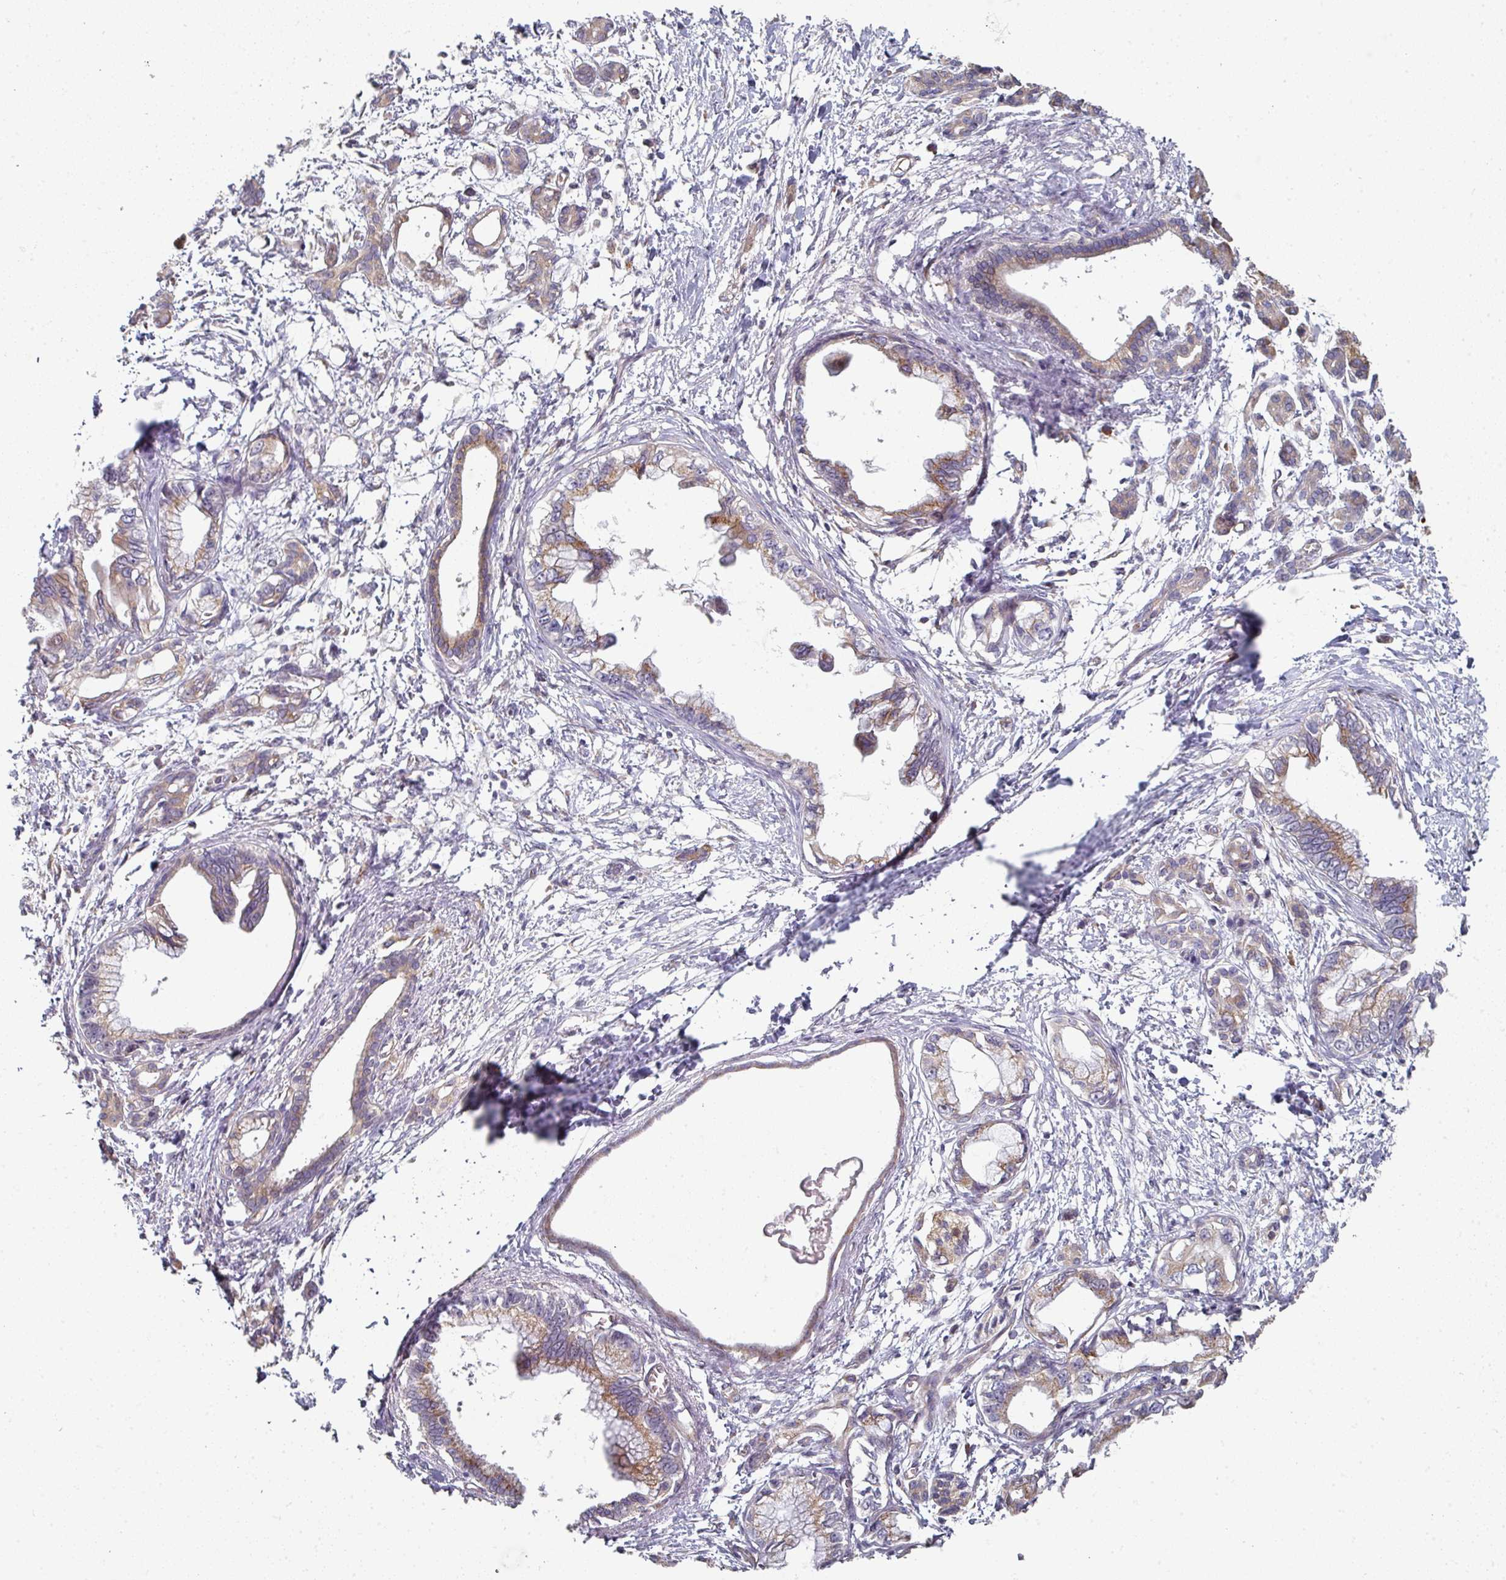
{"staining": {"intensity": "moderate", "quantity": ">75%", "location": "cytoplasmic/membranous"}, "tissue": "pancreatic cancer", "cell_type": "Tumor cells", "image_type": "cancer", "snomed": [{"axis": "morphology", "description": "Adenocarcinoma, NOS"}, {"axis": "topography", "description": "Pancreas"}], "caption": "Protein analysis of pancreatic cancer tissue exhibits moderate cytoplasmic/membranous positivity in about >75% of tumor cells.", "gene": "EDEM2", "patient": {"sex": "male", "age": 61}}